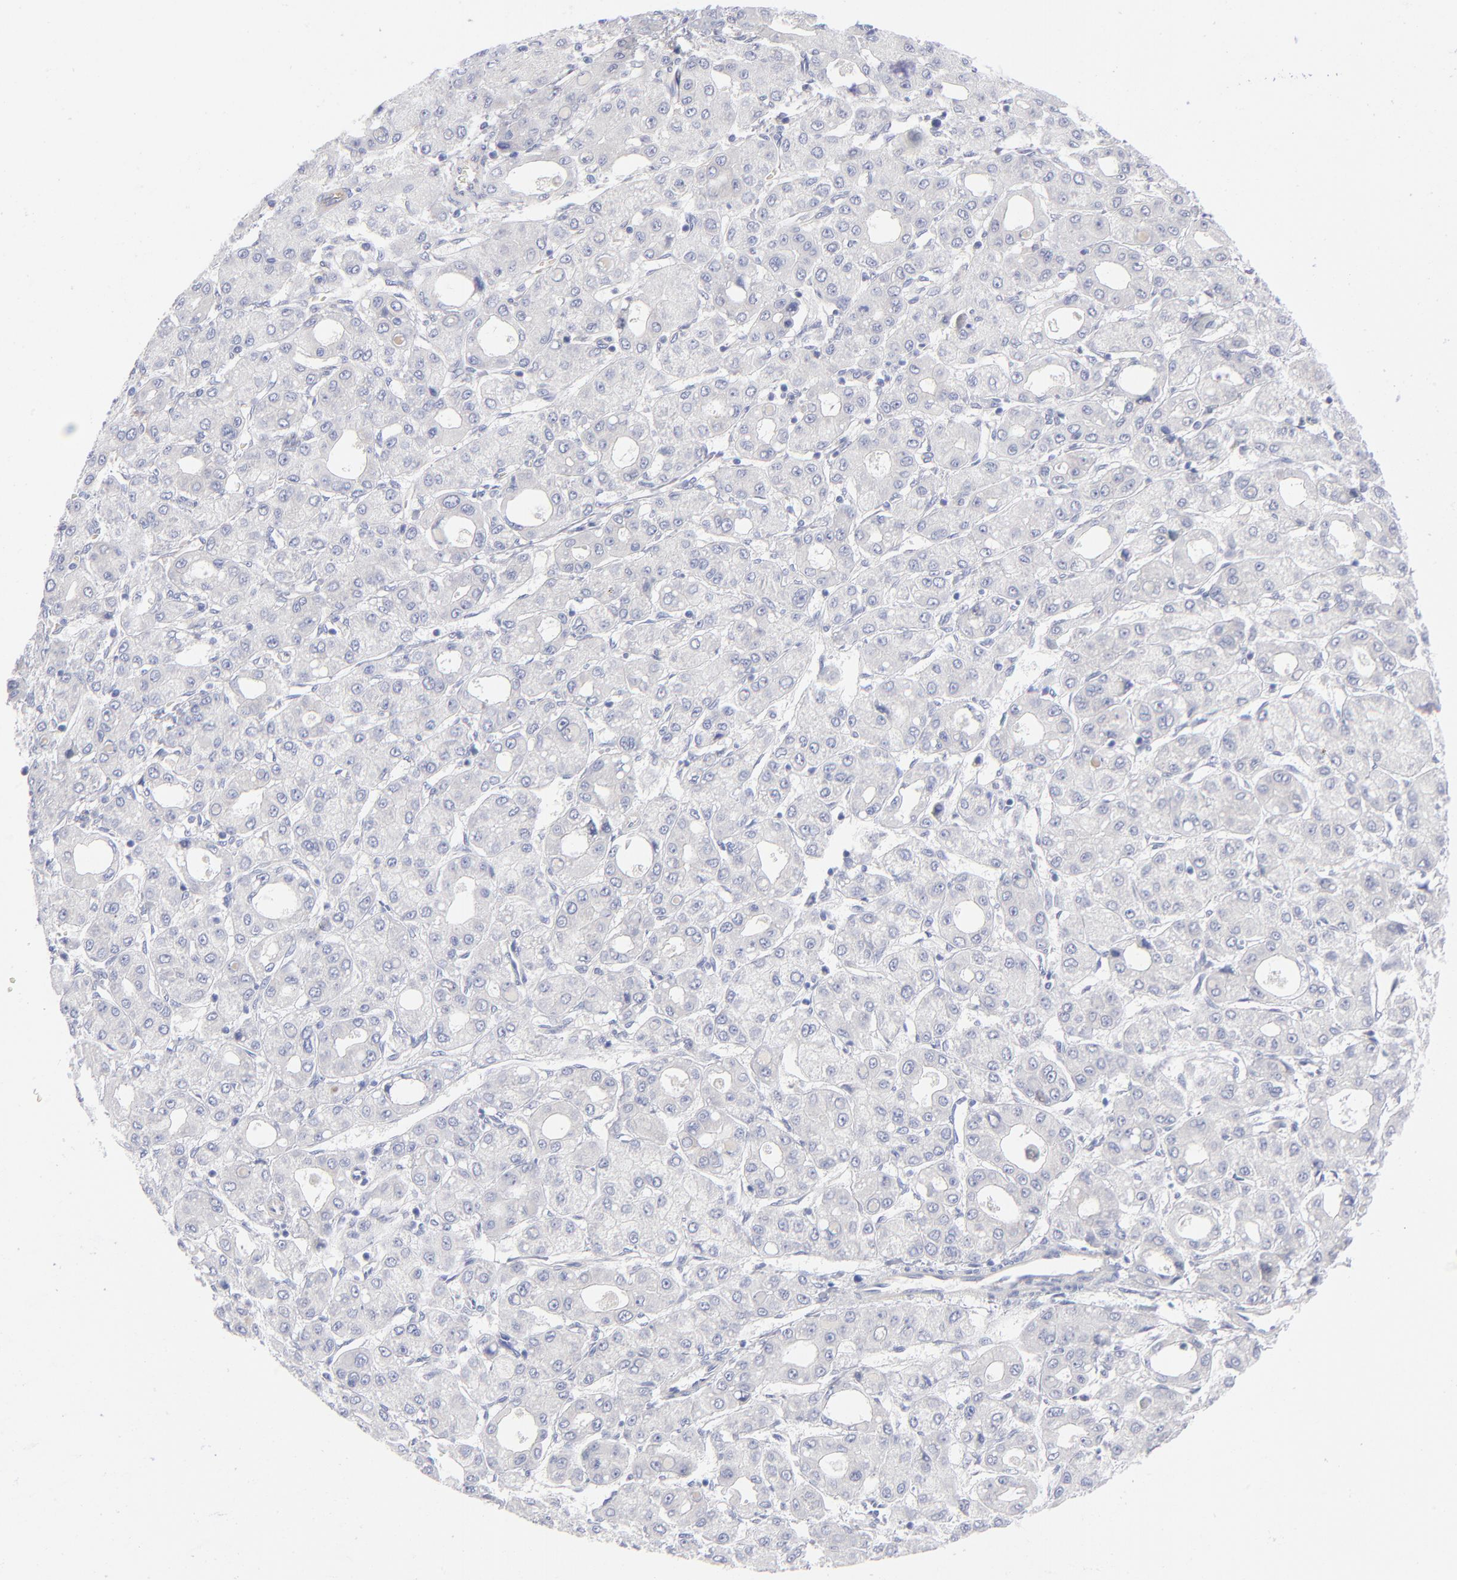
{"staining": {"intensity": "weak", "quantity": "<25%", "location": "cytoplasmic/membranous"}, "tissue": "liver cancer", "cell_type": "Tumor cells", "image_type": "cancer", "snomed": [{"axis": "morphology", "description": "Carcinoma, Hepatocellular, NOS"}, {"axis": "topography", "description": "Liver"}], "caption": "Tumor cells show no significant staining in liver hepatocellular carcinoma. The staining is performed using DAB (3,3'-diaminobenzidine) brown chromogen with nuclei counter-stained in using hematoxylin.", "gene": "EIF2AK2", "patient": {"sex": "male", "age": 69}}